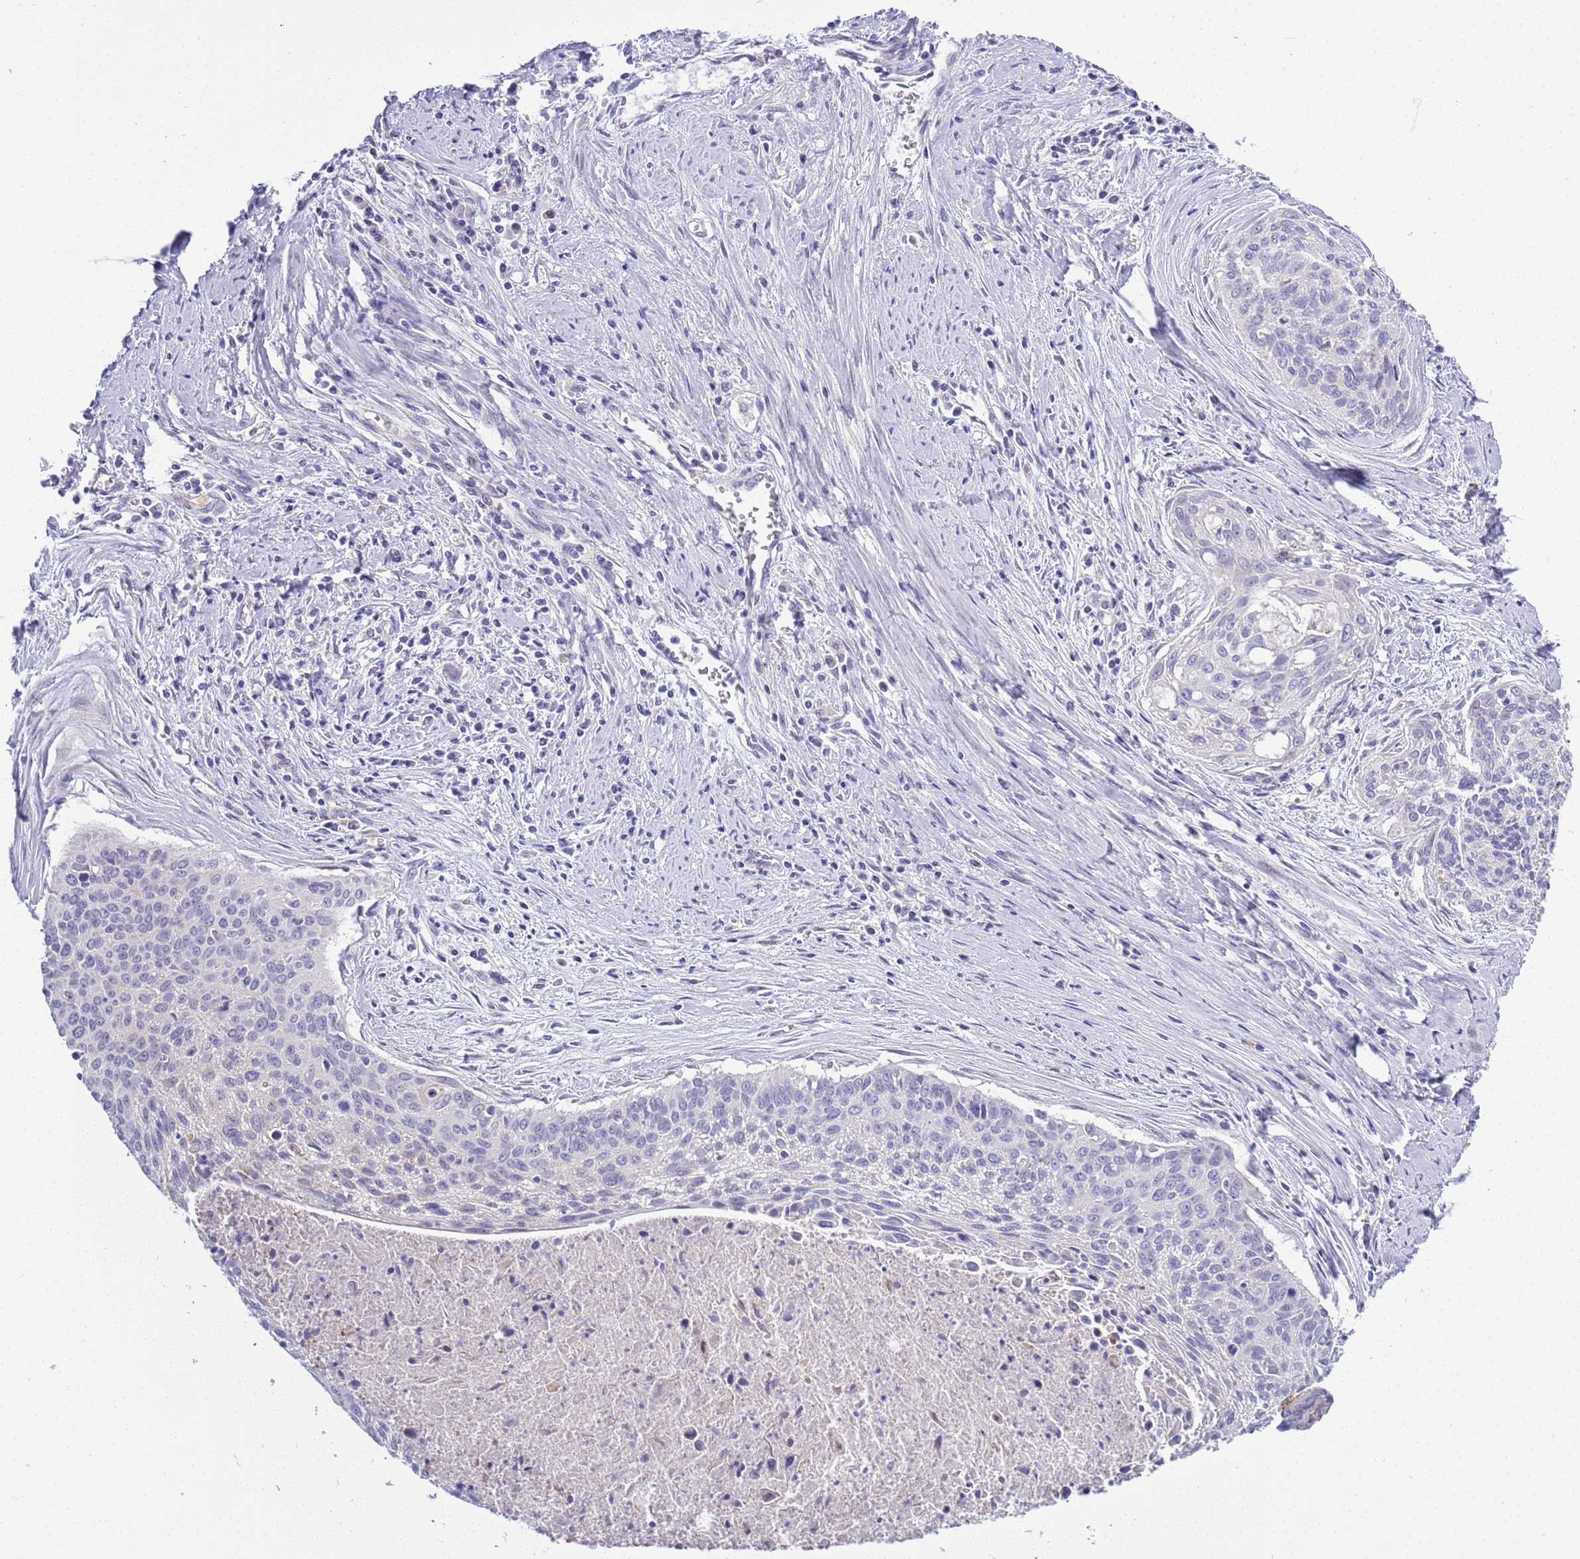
{"staining": {"intensity": "negative", "quantity": "none", "location": "none"}, "tissue": "cervical cancer", "cell_type": "Tumor cells", "image_type": "cancer", "snomed": [{"axis": "morphology", "description": "Squamous cell carcinoma, NOS"}, {"axis": "topography", "description": "Cervix"}], "caption": "Human squamous cell carcinoma (cervical) stained for a protein using immunohistochemistry (IHC) displays no expression in tumor cells.", "gene": "BRMS1L", "patient": {"sex": "female", "age": 55}}